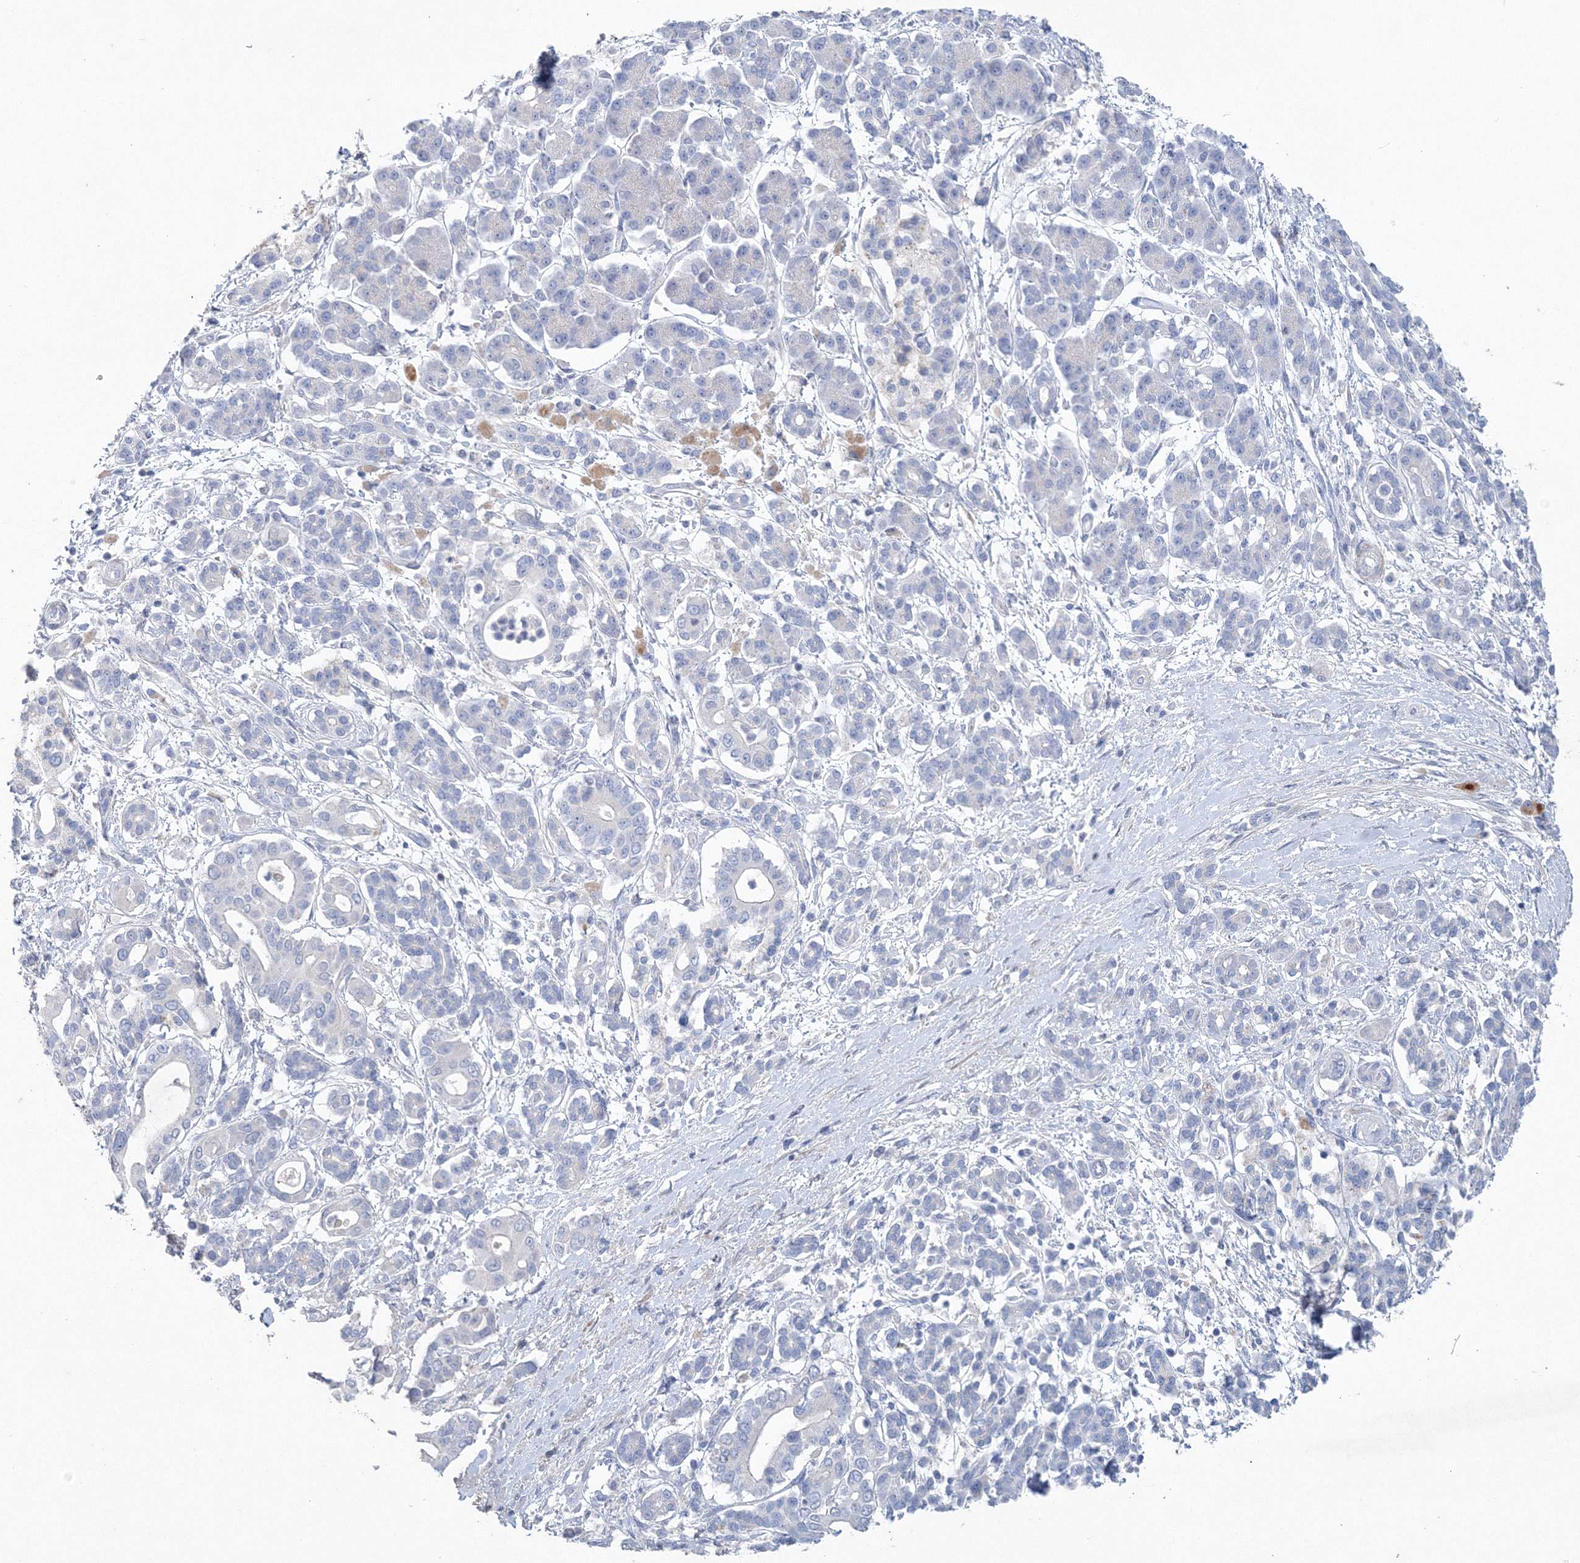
{"staining": {"intensity": "negative", "quantity": "none", "location": "none"}, "tissue": "pancreatic cancer", "cell_type": "Tumor cells", "image_type": "cancer", "snomed": [{"axis": "morphology", "description": "Adenocarcinoma, NOS"}, {"axis": "topography", "description": "Pancreas"}], "caption": "Protein analysis of pancreatic cancer demonstrates no significant positivity in tumor cells.", "gene": "OSBPL6", "patient": {"sex": "male", "age": 68}}